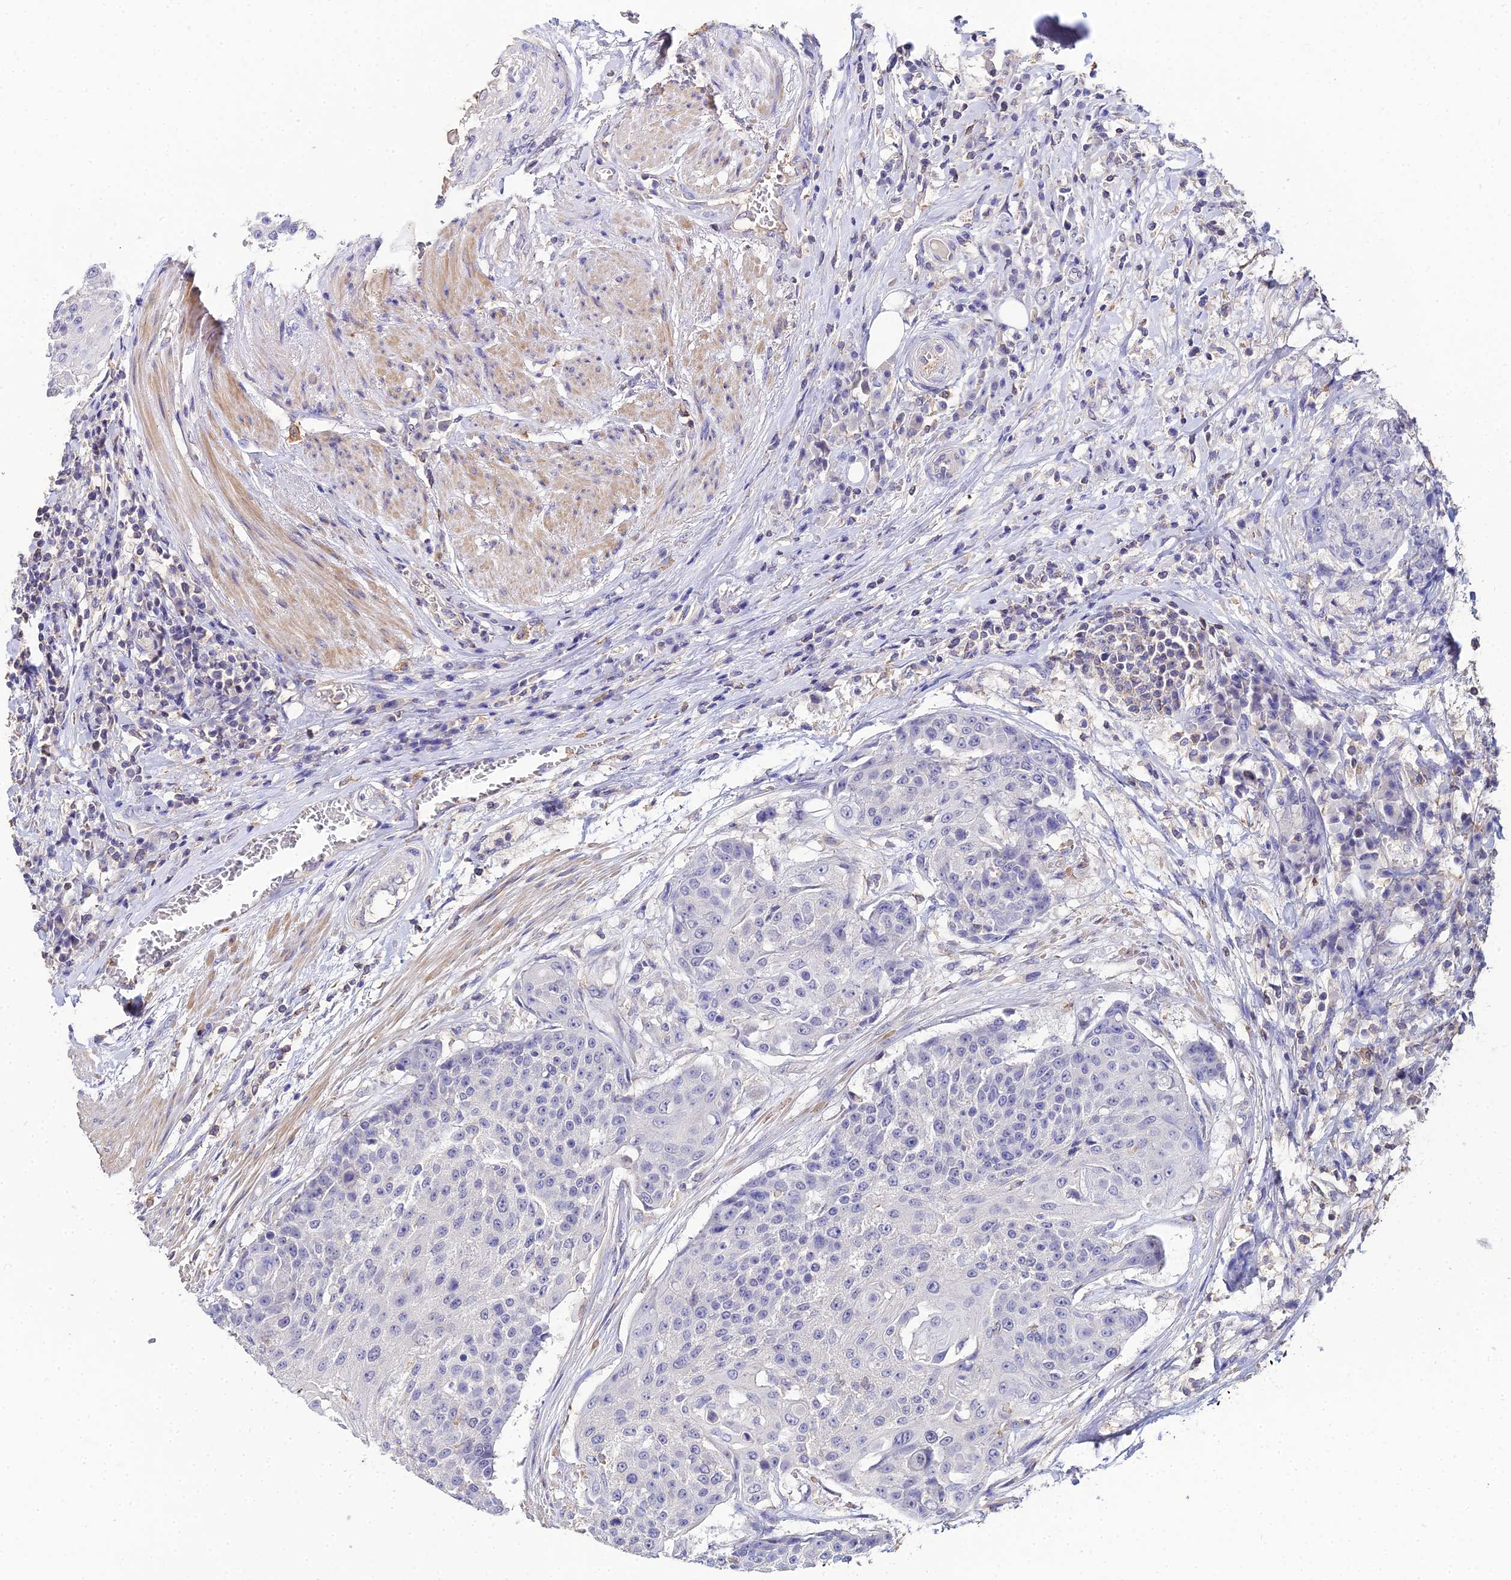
{"staining": {"intensity": "negative", "quantity": "none", "location": "none"}, "tissue": "urothelial cancer", "cell_type": "Tumor cells", "image_type": "cancer", "snomed": [{"axis": "morphology", "description": "Urothelial carcinoma, High grade"}, {"axis": "topography", "description": "Urinary bladder"}], "caption": "IHC image of neoplastic tissue: urothelial cancer stained with DAB (3,3'-diaminobenzidine) demonstrates no significant protein positivity in tumor cells. (DAB IHC with hematoxylin counter stain).", "gene": "LSM5", "patient": {"sex": "female", "age": 63}}